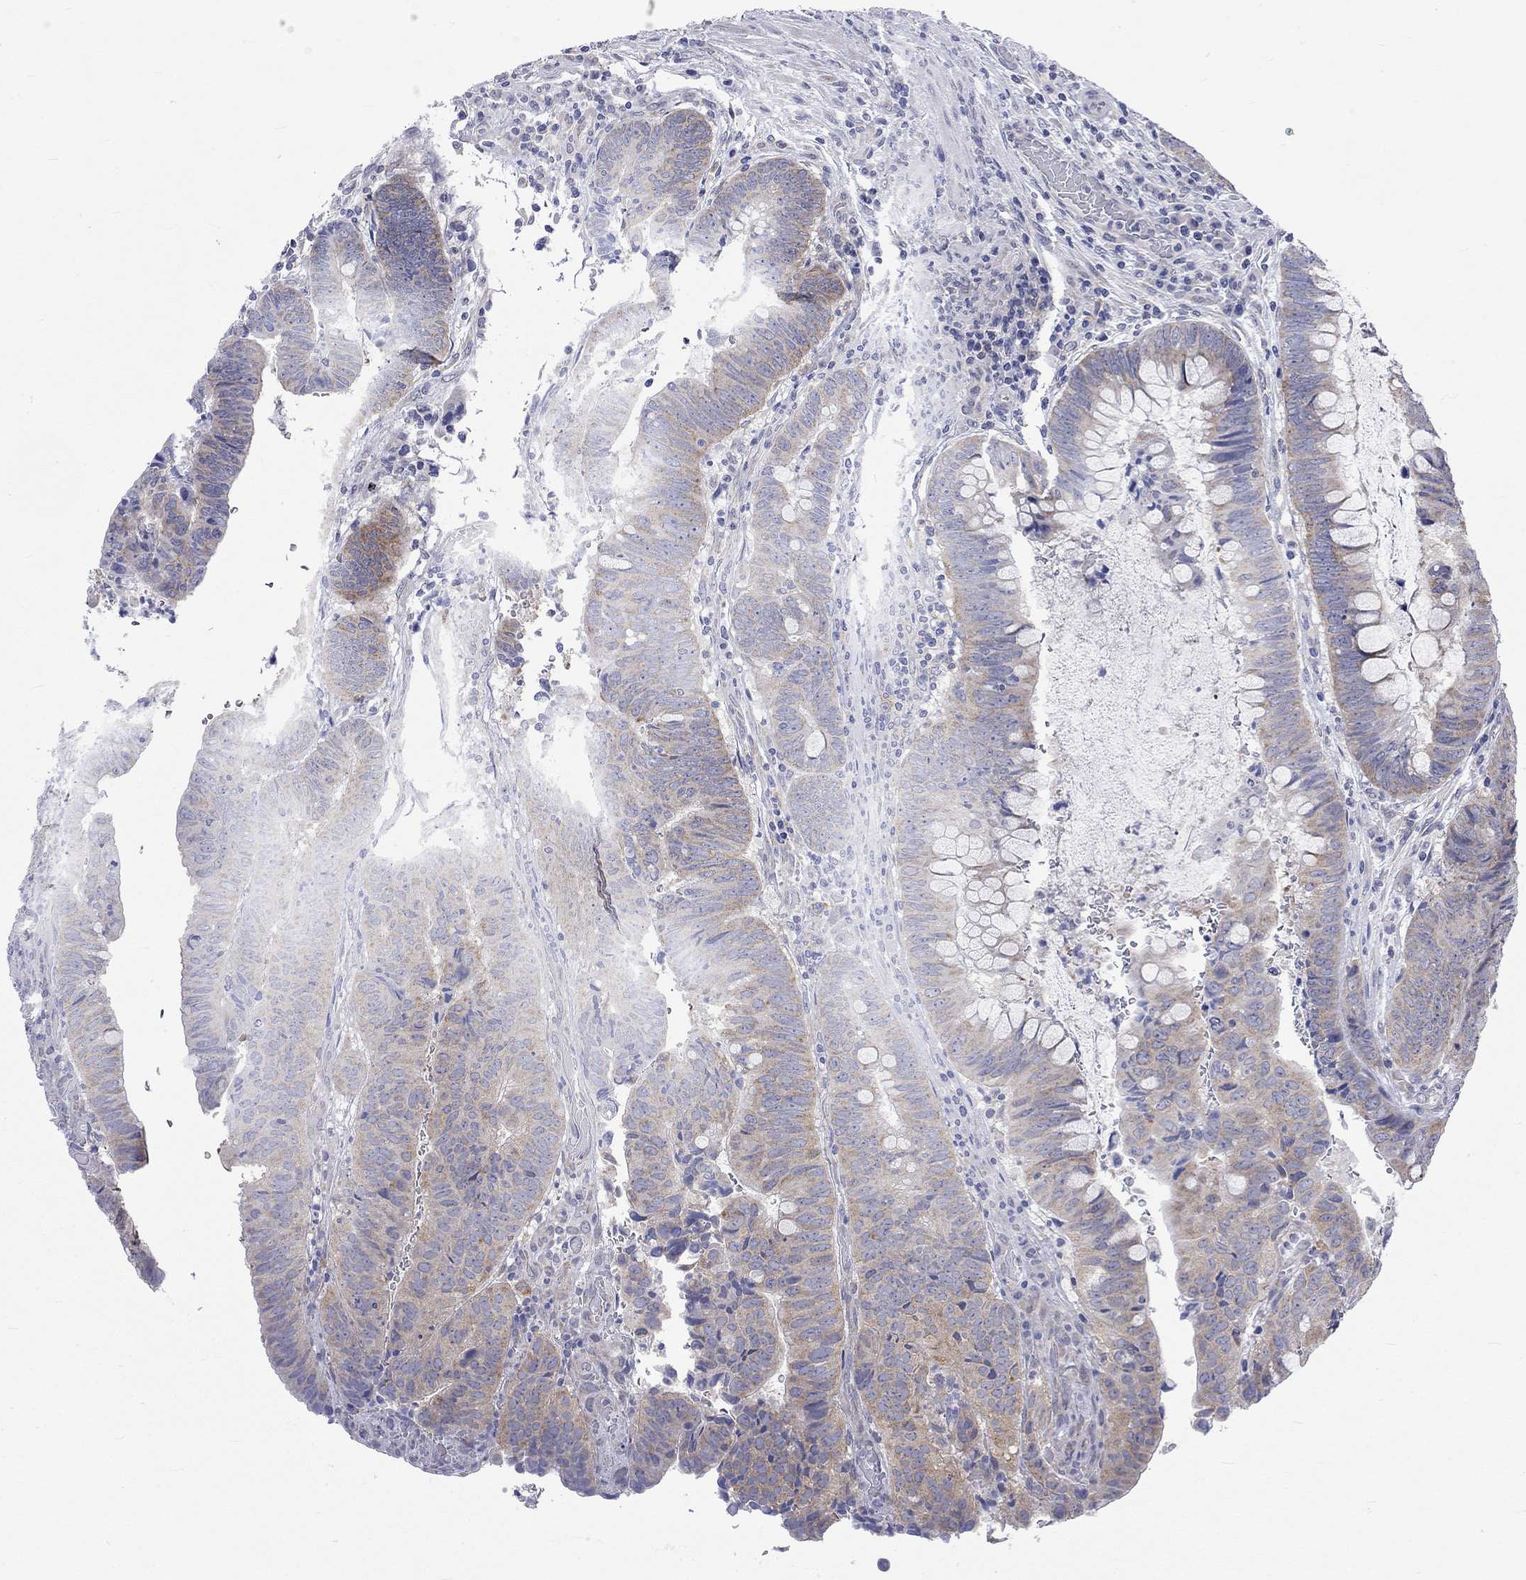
{"staining": {"intensity": "weak", "quantity": "<25%", "location": "cytoplasmic/membranous"}, "tissue": "colorectal cancer", "cell_type": "Tumor cells", "image_type": "cancer", "snomed": [{"axis": "morphology", "description": "Normal tissue, NOS"}, {"axis": "morphology", "description": "Adenocarcinoma, NOS"}, {"axis": "topography", "description": "Rectum"}], "caption": "This photomicrograph is of colorectal cancer (adenocarcinoma) stained with IHC to label a protein in brown with the nuclei are counter-stained blue. There is no staining in tumor cells.", "gene": "CERS1", "patient": {"sex": "male", "age": 92}}